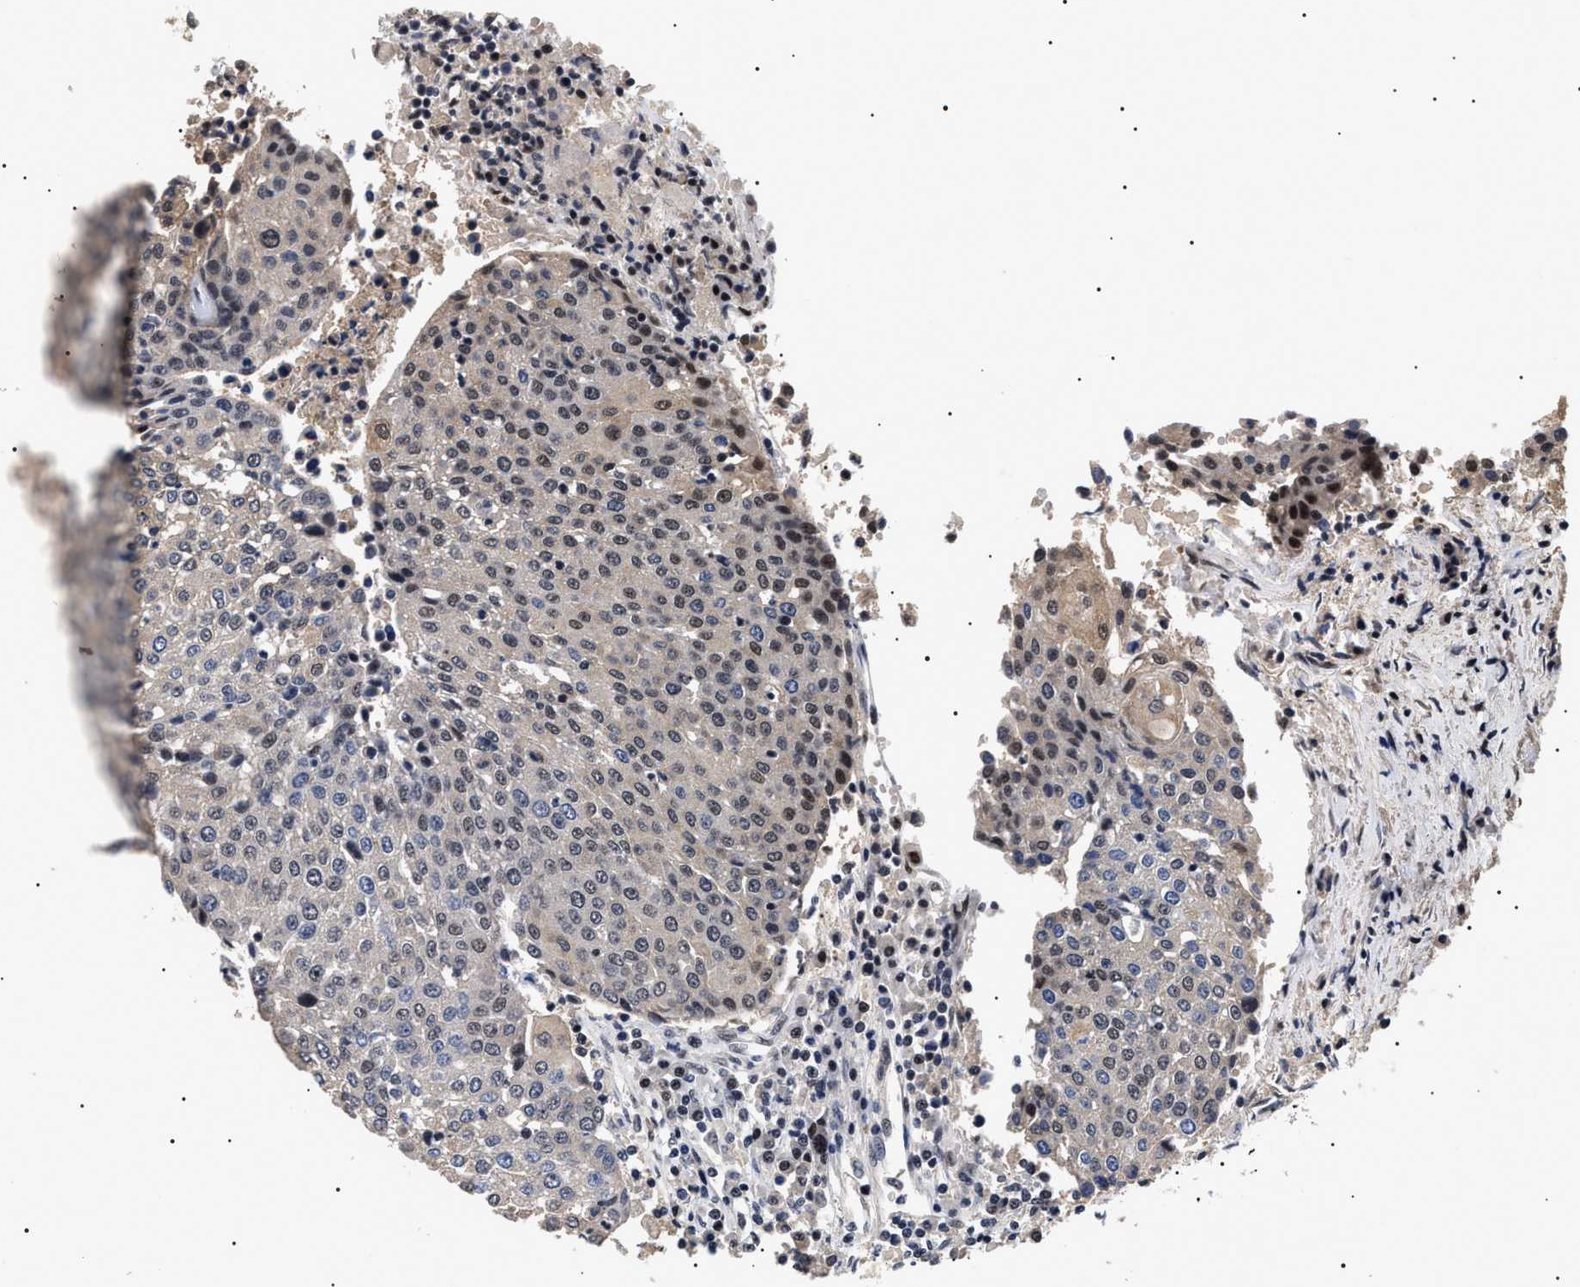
{"staining": {"intensity": "moderate", "quantity": "25%-75%", "location": "cytoplasmic/membranous,nuclear"}, "tissue": "urothelial cancer", "cell_type": "Tumor cells", "image_type": "cancer", "snomed": [{"axis": "morphology", "description": "Urothelial carcinoma, High grade"}, {"axis": "topography", "description": "Urinary bladder"}], "caption": "There is medium levels of moderate cytoplasmic/membranous and nuclear positivity in tumor cells of urothelial cancer, as demonstrated by immunohistochemical staining (brown color).", "gene": "CAAP1", "patient": {"sex": "female", "age": 85}}